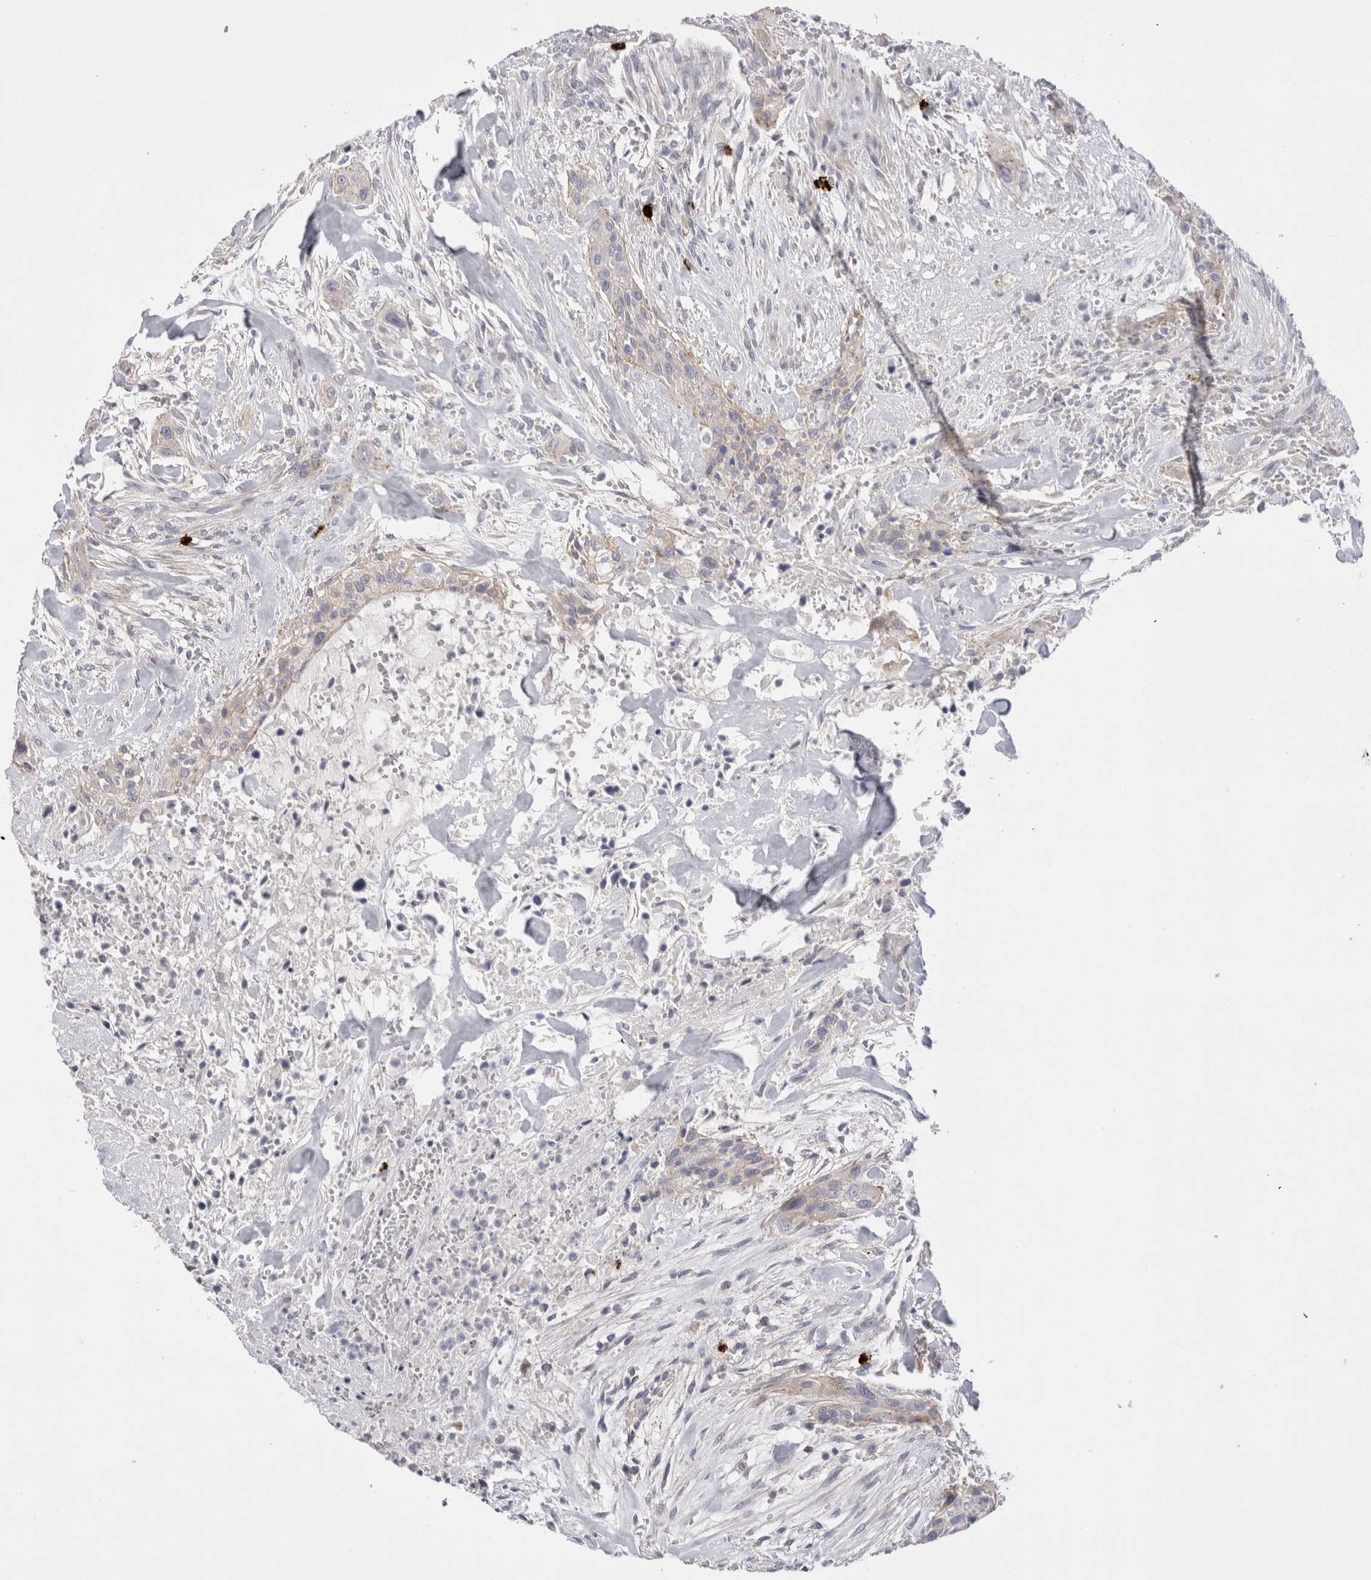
{"staining": {"intensity": "weak", "quantity": "<25%", "location": "cytoplasmic/membranous"}, "tissue": "urothelial cancer", "cell_type": "Tumor cells", "image_type": "cancer", "snomed": [{"axis": "morphology", "description": "Urothelial carcinoma, High grade"}, {"axis": "topography", "description": "Urinary bladder"}], "caption": "Immunohistochemical staining of human urothelial cancer shows no significant expression in tumor cells.", "gene": "SPINK2", "patient": {"sex": "male", "age": 35}}